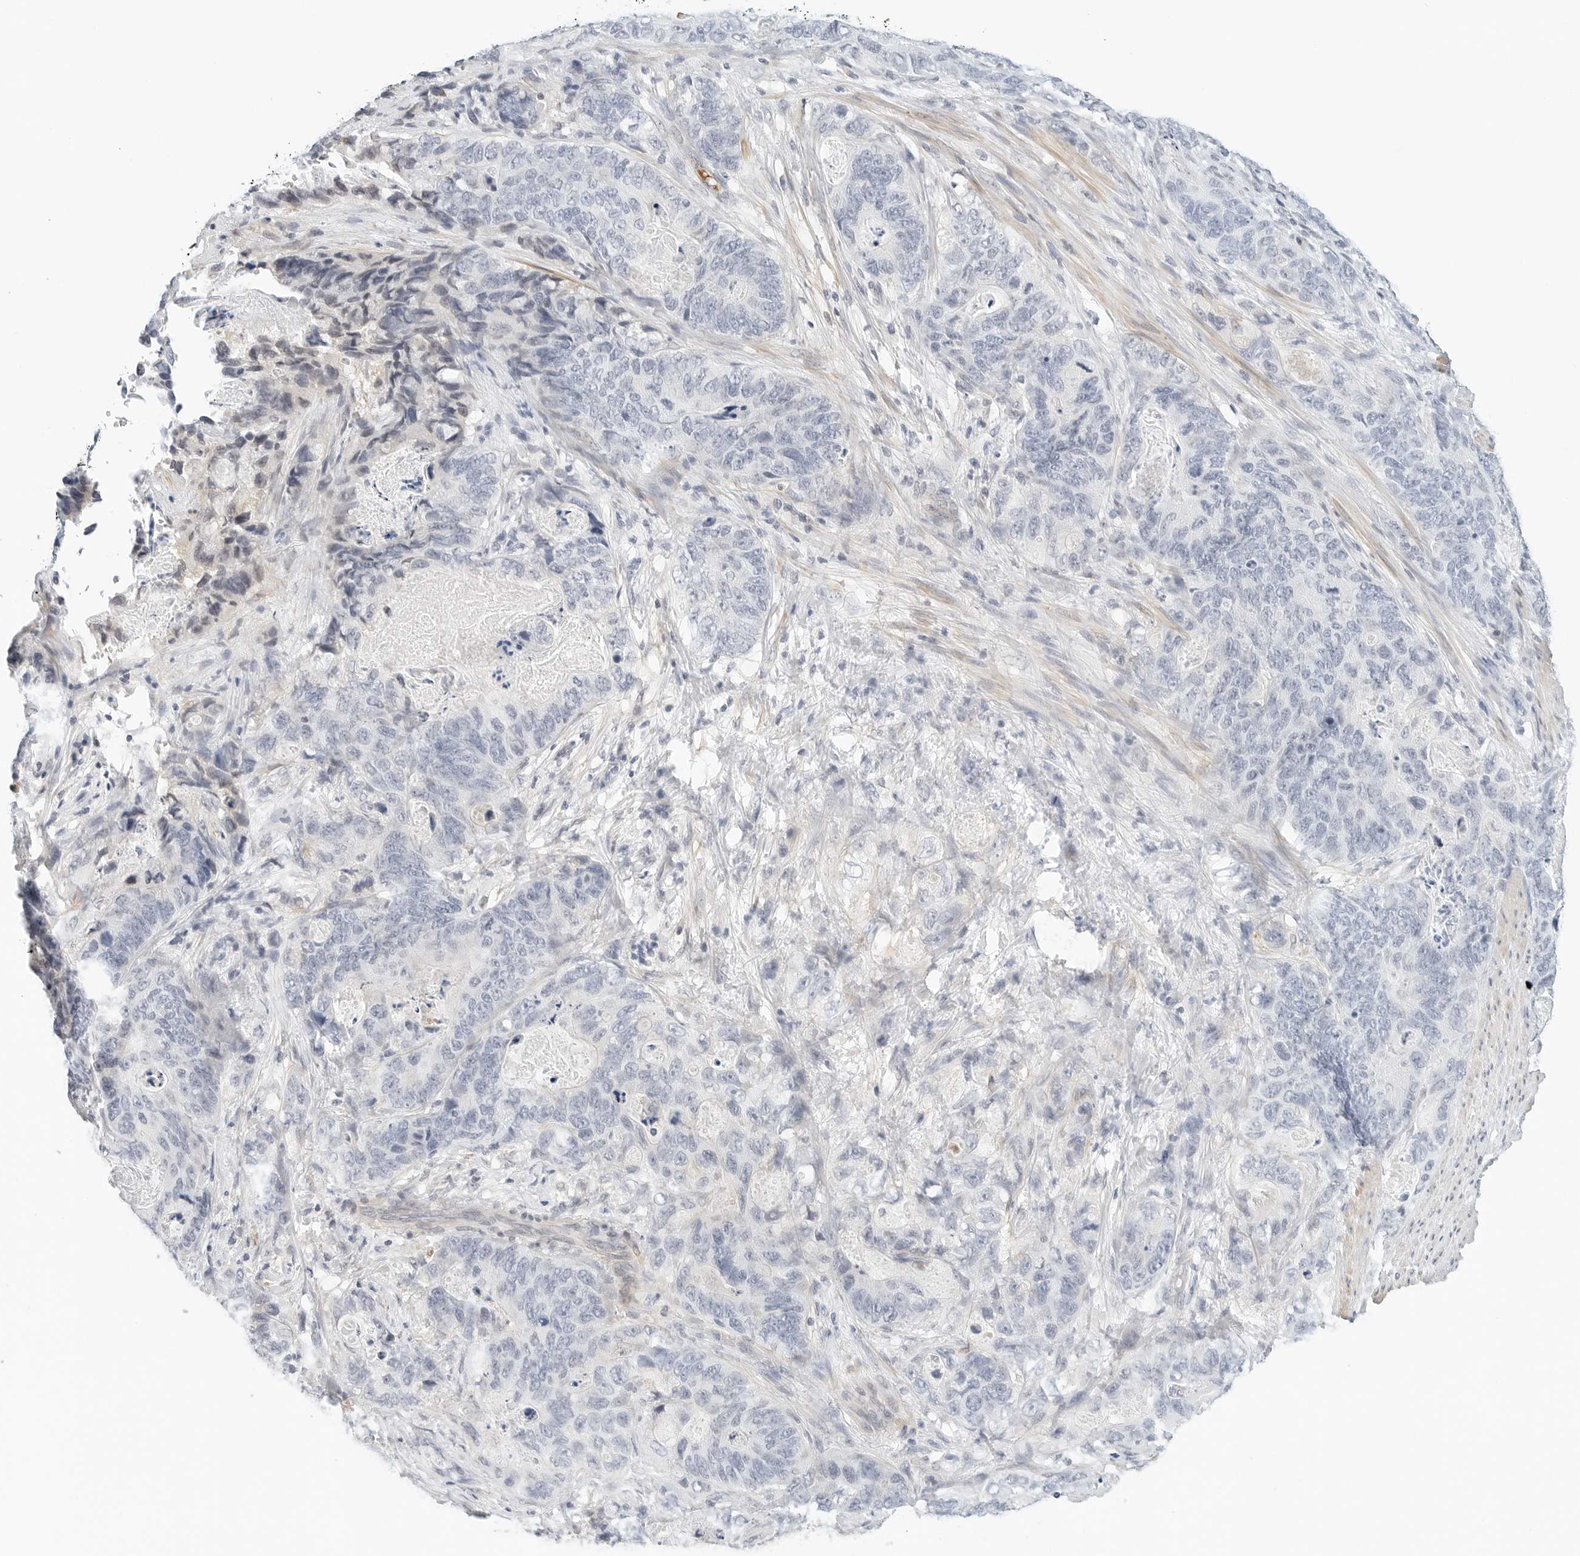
{"staining": {"intensity": "negative", "quantity": "none", "location": "none"}, "tissue": "stomach cancer", "cell_type": "Tumor cells", "image_type": "cancer", "snomed": [{"axis": "morphology", "description": "Normal tissue, NOS"}, {"axis": "morphology", "description": "Adenocarcinoma, NOS"}, {"axis": "topography", "description": "Stomach"}], "caption": "This histopathology image is of stomach cancer (adenocarcinoma) stained with immunohistochemistry to label a protein in brown with the nuclei are counter-stained blue. There is no positivity in tumor cells. (DAB (3,3'-diaminobenzidine) IHC with hematoxylin counter stain).", "gene": "PKDCC", "patient": {"sex": "female", "age": 89}}